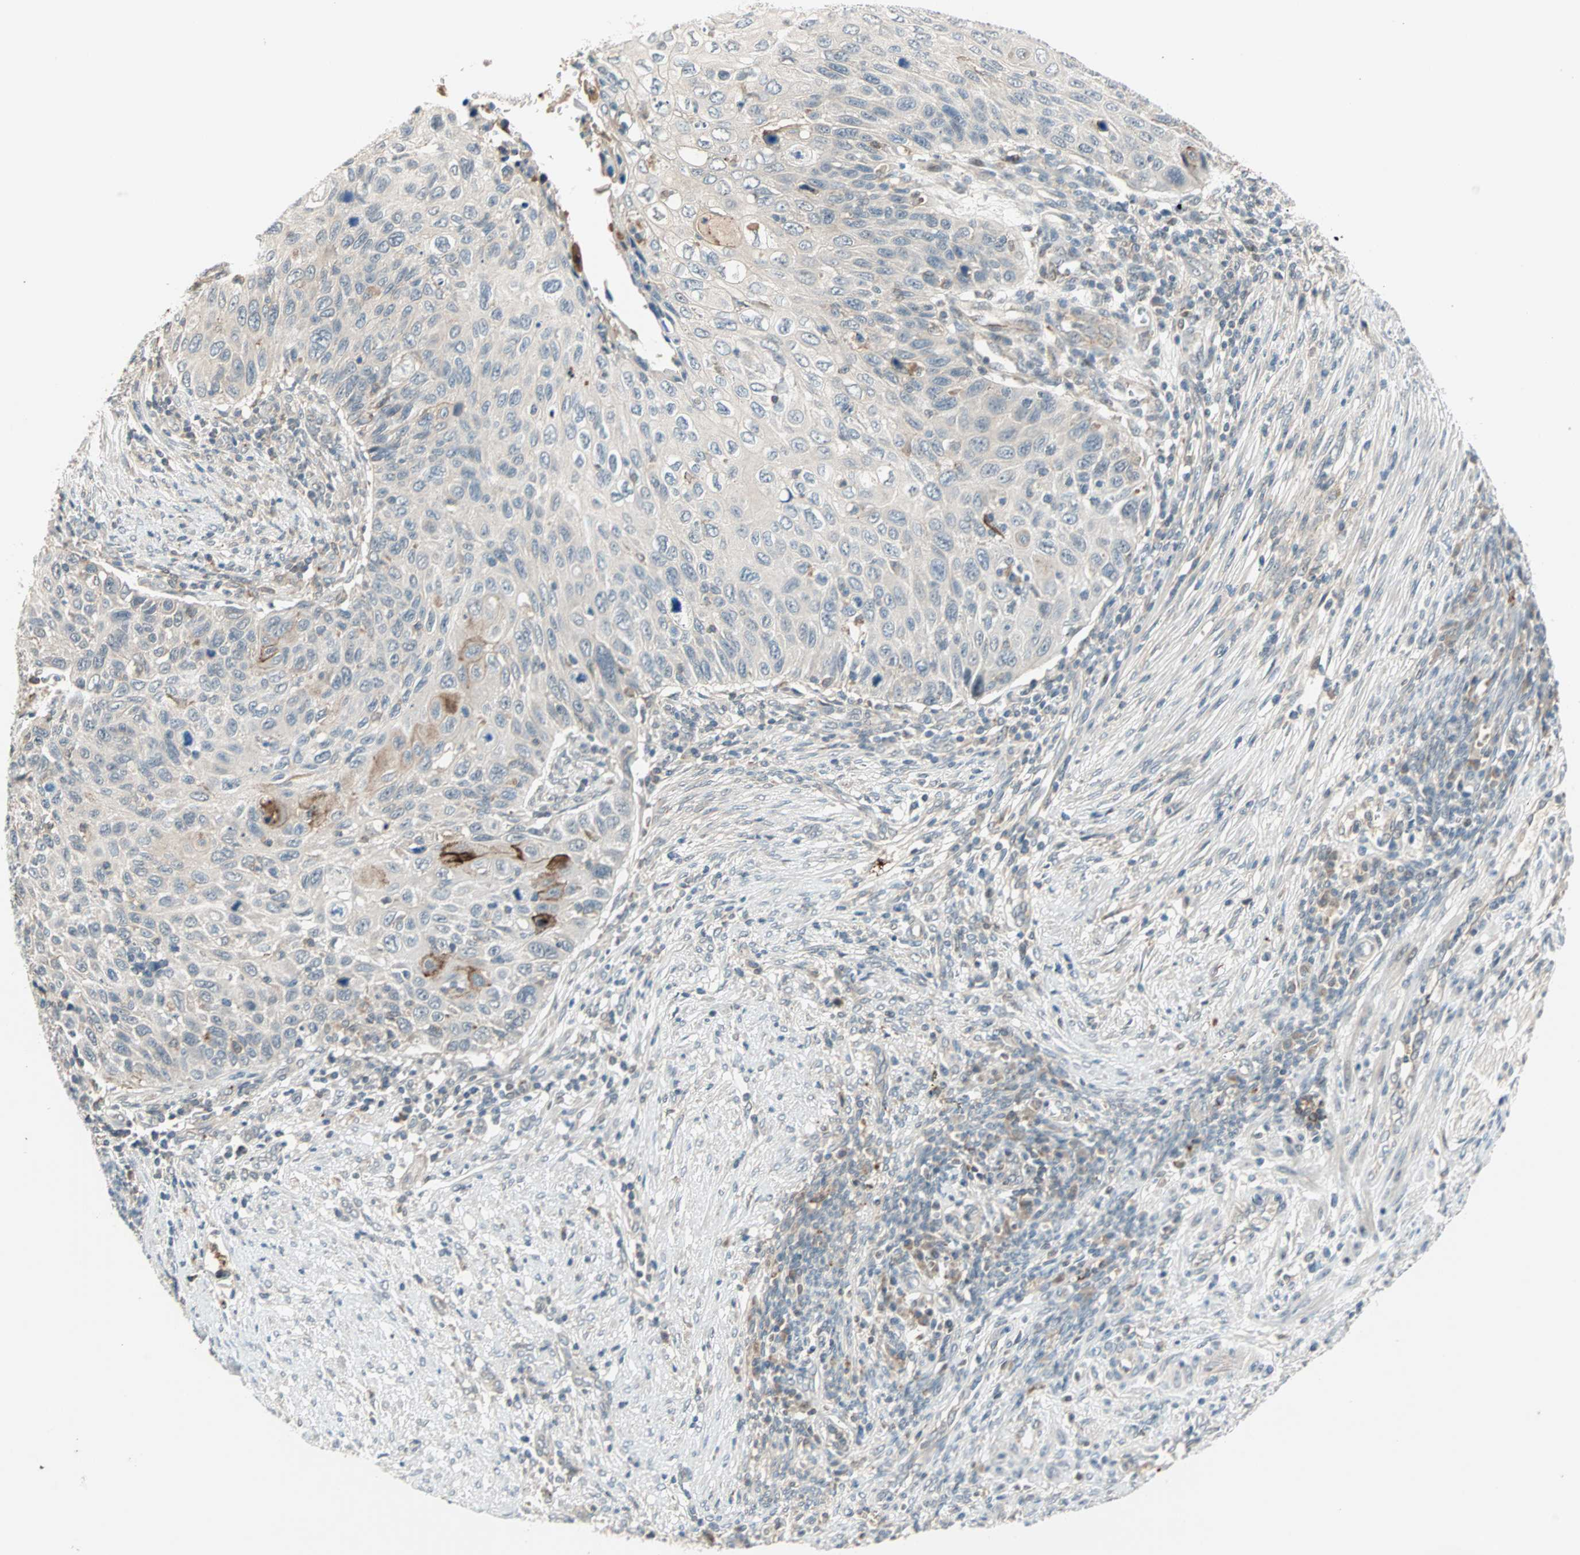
{"staining": {"intensity": "strong", "quantity": "<25%", "location": "cytoplasmic/membranous"}, "tissue": "cervical cancer", "cell_type": "Tumor cells", "image_type": "cancer", "snomed": [{"axis": "morphology", "description": "Squamous cell carcinoma, NOS"}, {"axis": "topography", "description": "Cervix"}], "caption": "Human cervical cancer stained with a brown dye shows strong cytoplasmic/membranous positive expression in about <25% of tumor cells.", "gene": "PROS1", "patient": {"sex": "female", "age": 70}}